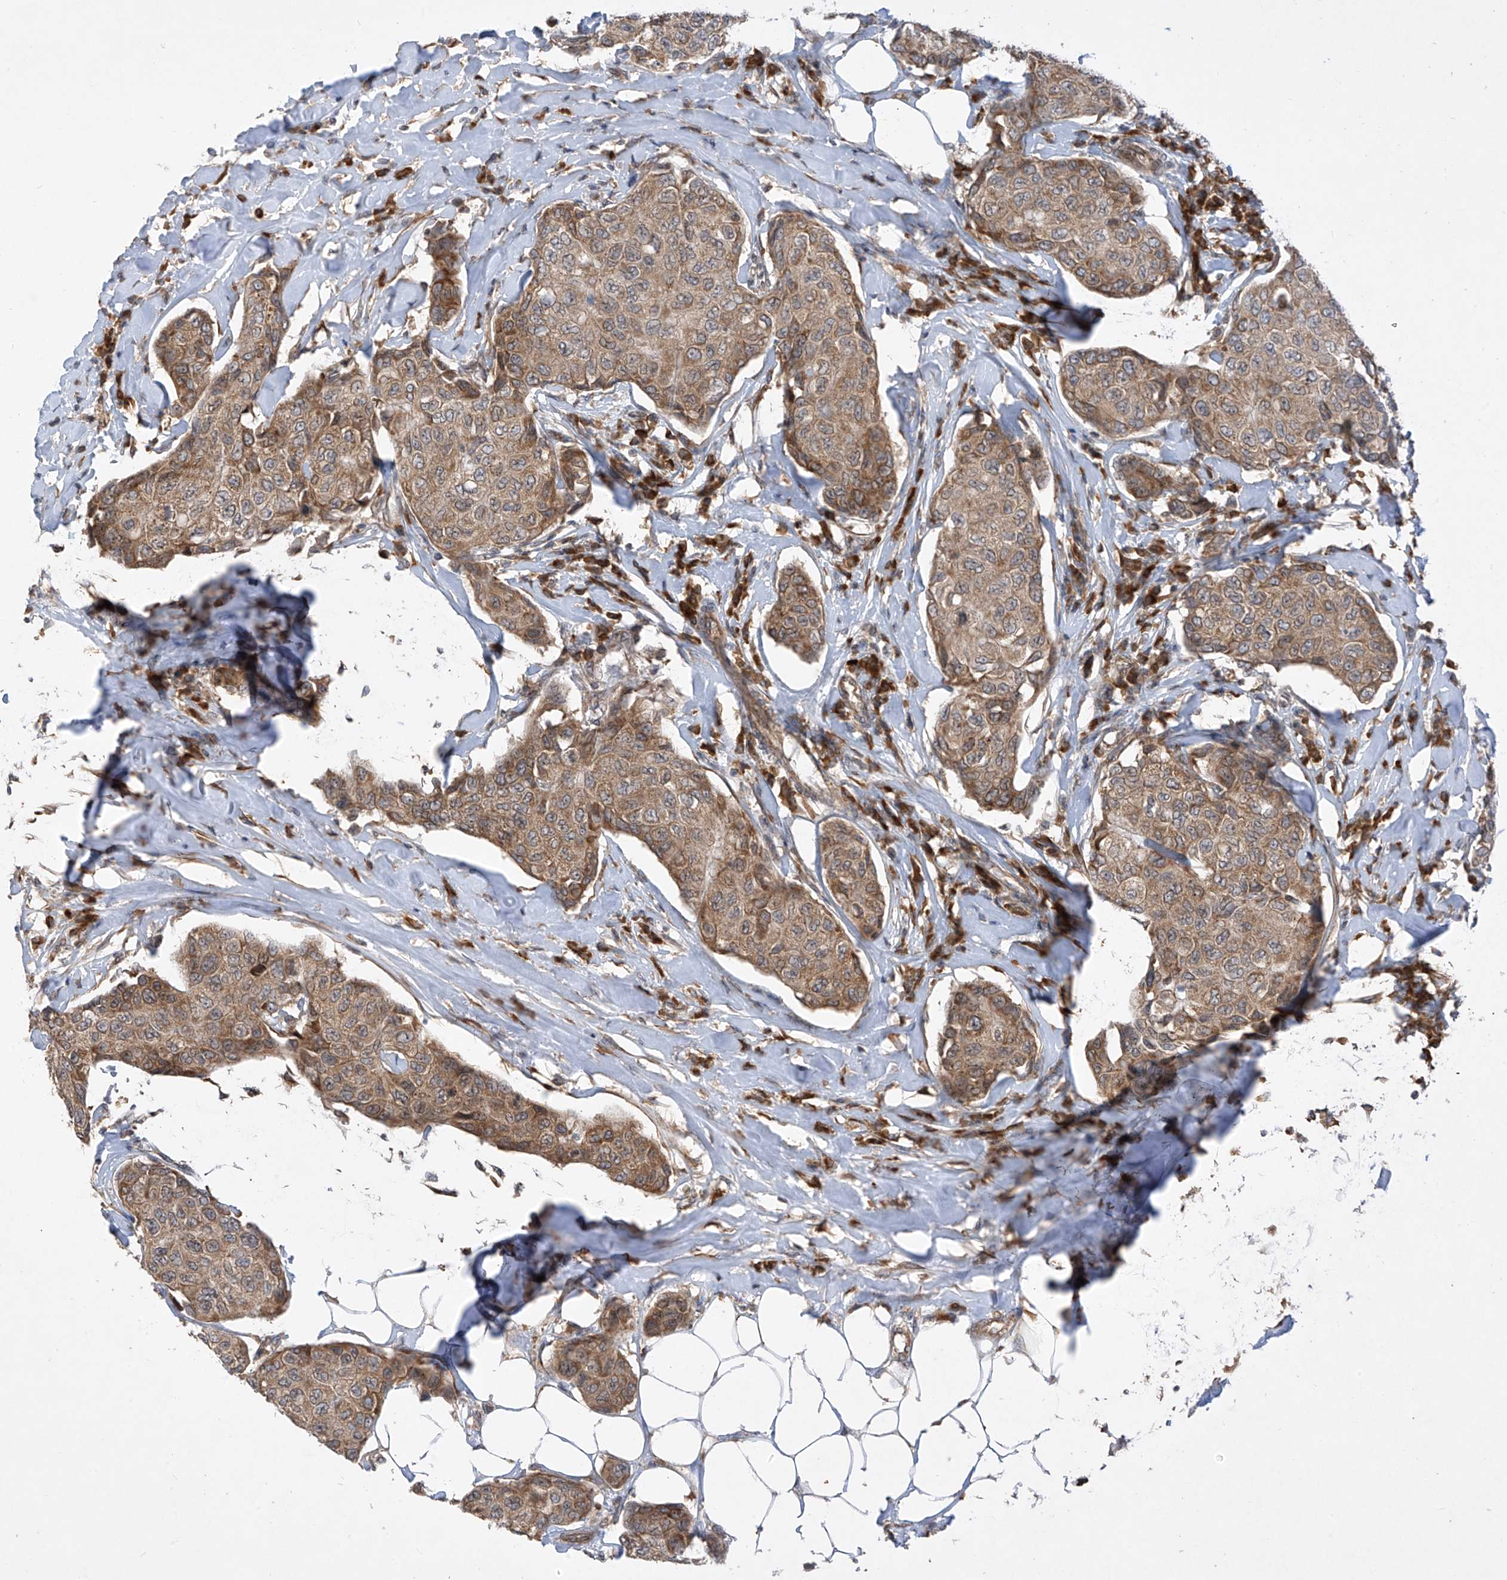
{"staining": {"intensity": "moderate", "quantity": ">75%", "location": "cytoplasmic/membranous"}, "tissue": "breast cancer", "cell_type": "Tumor cells", "image_type": "cancer", "snomed": [{"axis": "morphology", "description": "Duct carcinoma"}, {"axis": "topography", "description": "Breast"}], "caption": "A brown stain shows moderate cytoplasmic/membranous expression of a protein in infiltrating ductal carcinoma (breast) tumor cells.", "gene": "RPL34", "patient": {"sex": "female", "age": 80}}